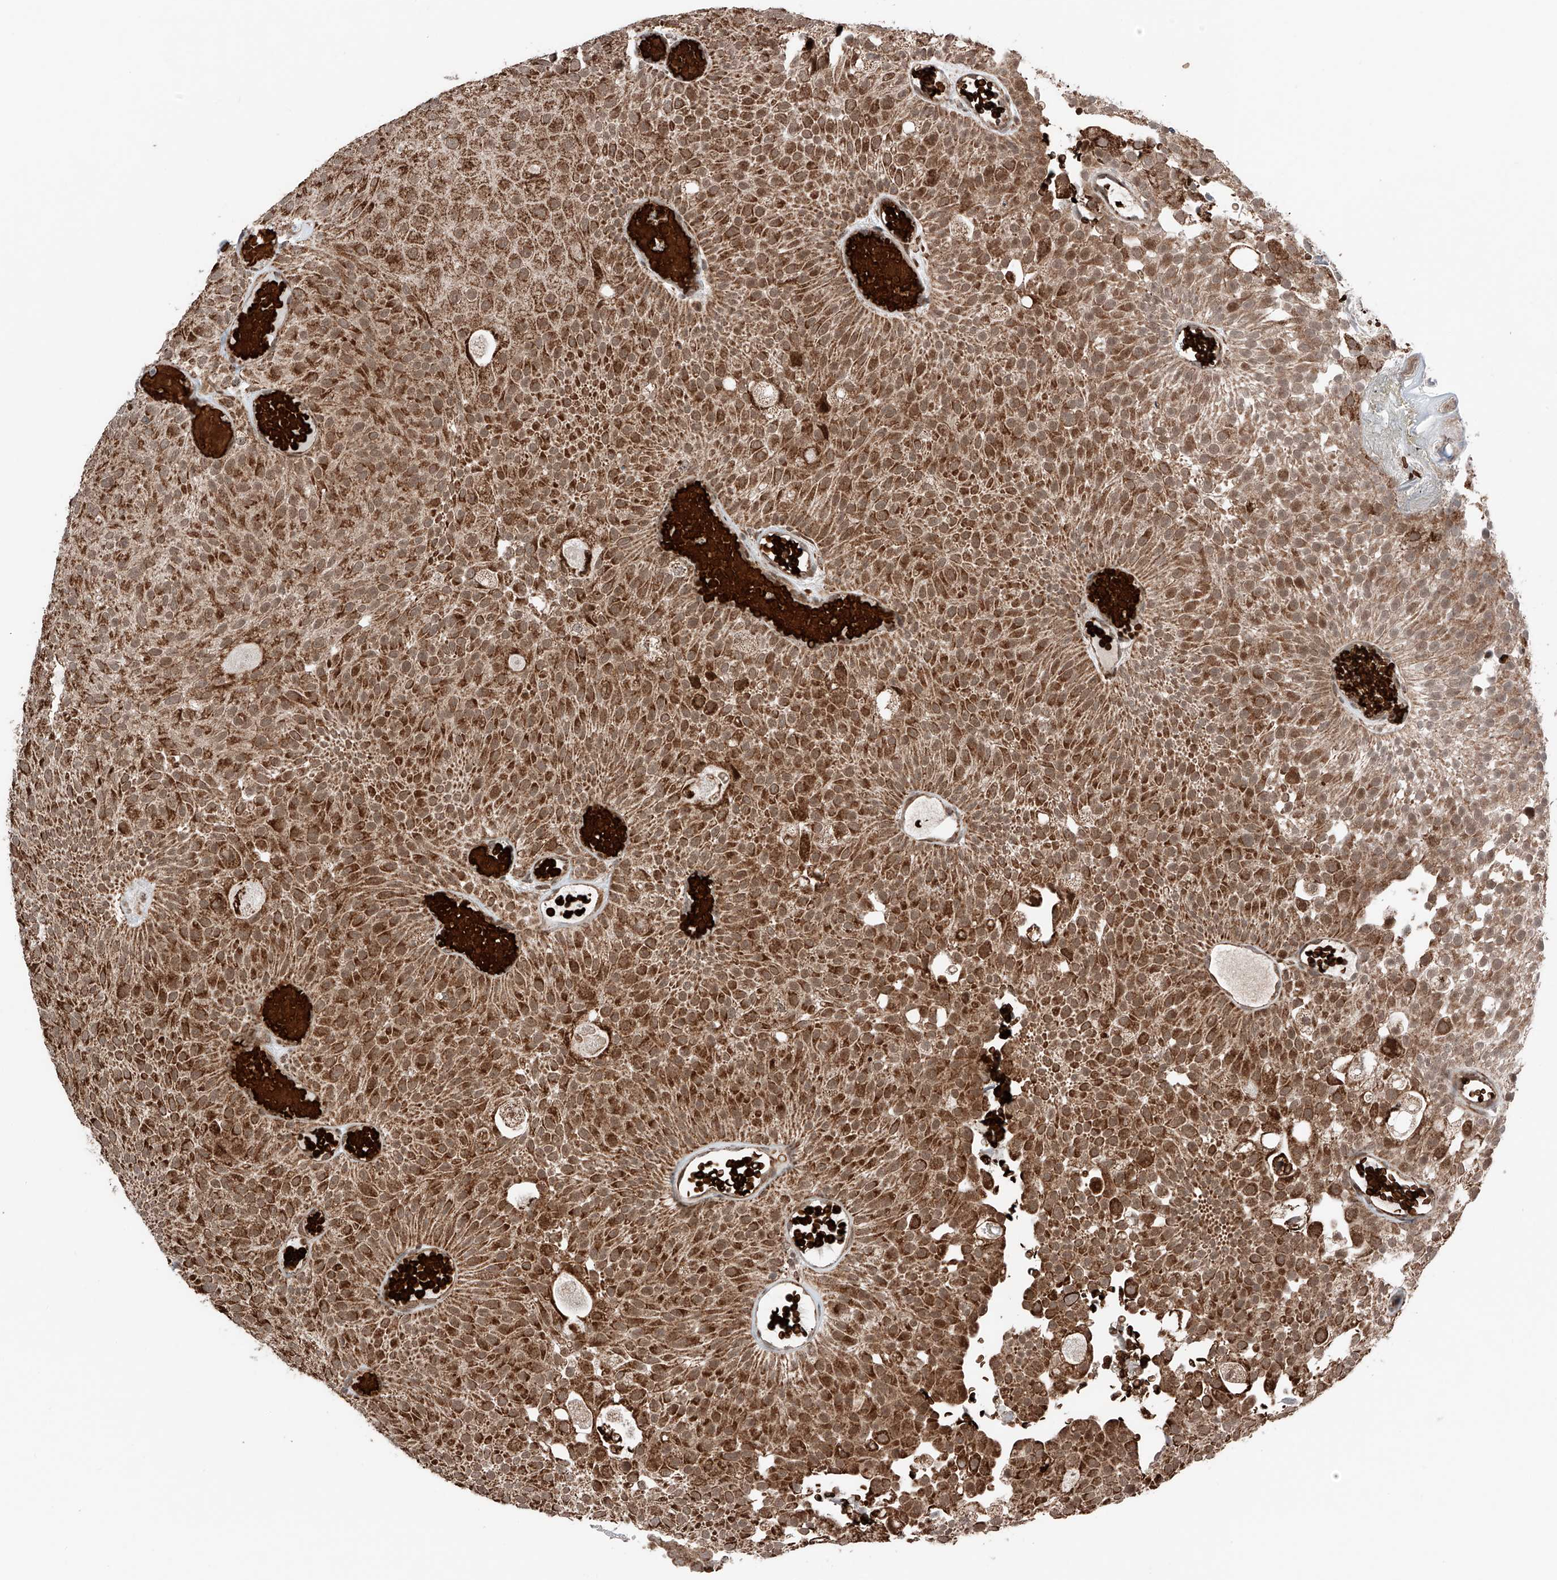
{"staining": {"intensity": "strong", "quantity": ">75%", "location": "cytoplasmic/membranous,nuclear"}, "tissue": "urothelial cancer", "cell_type": "Tumor cells", "image_type": "cancer", "snomed": [{"axis": "morphology", "description": "Urothelial carcinoma, Low grade"}, {"axis": "topography", "description": "Urinary bladder"}], "caption": "Urothelial cancer tissue reveals strong cytoplasmic/membranous and nuclear expression in about >75% of tumor cells", "gene": "ZSCAN29", "patient": {"sex": "male", "age": 78}}